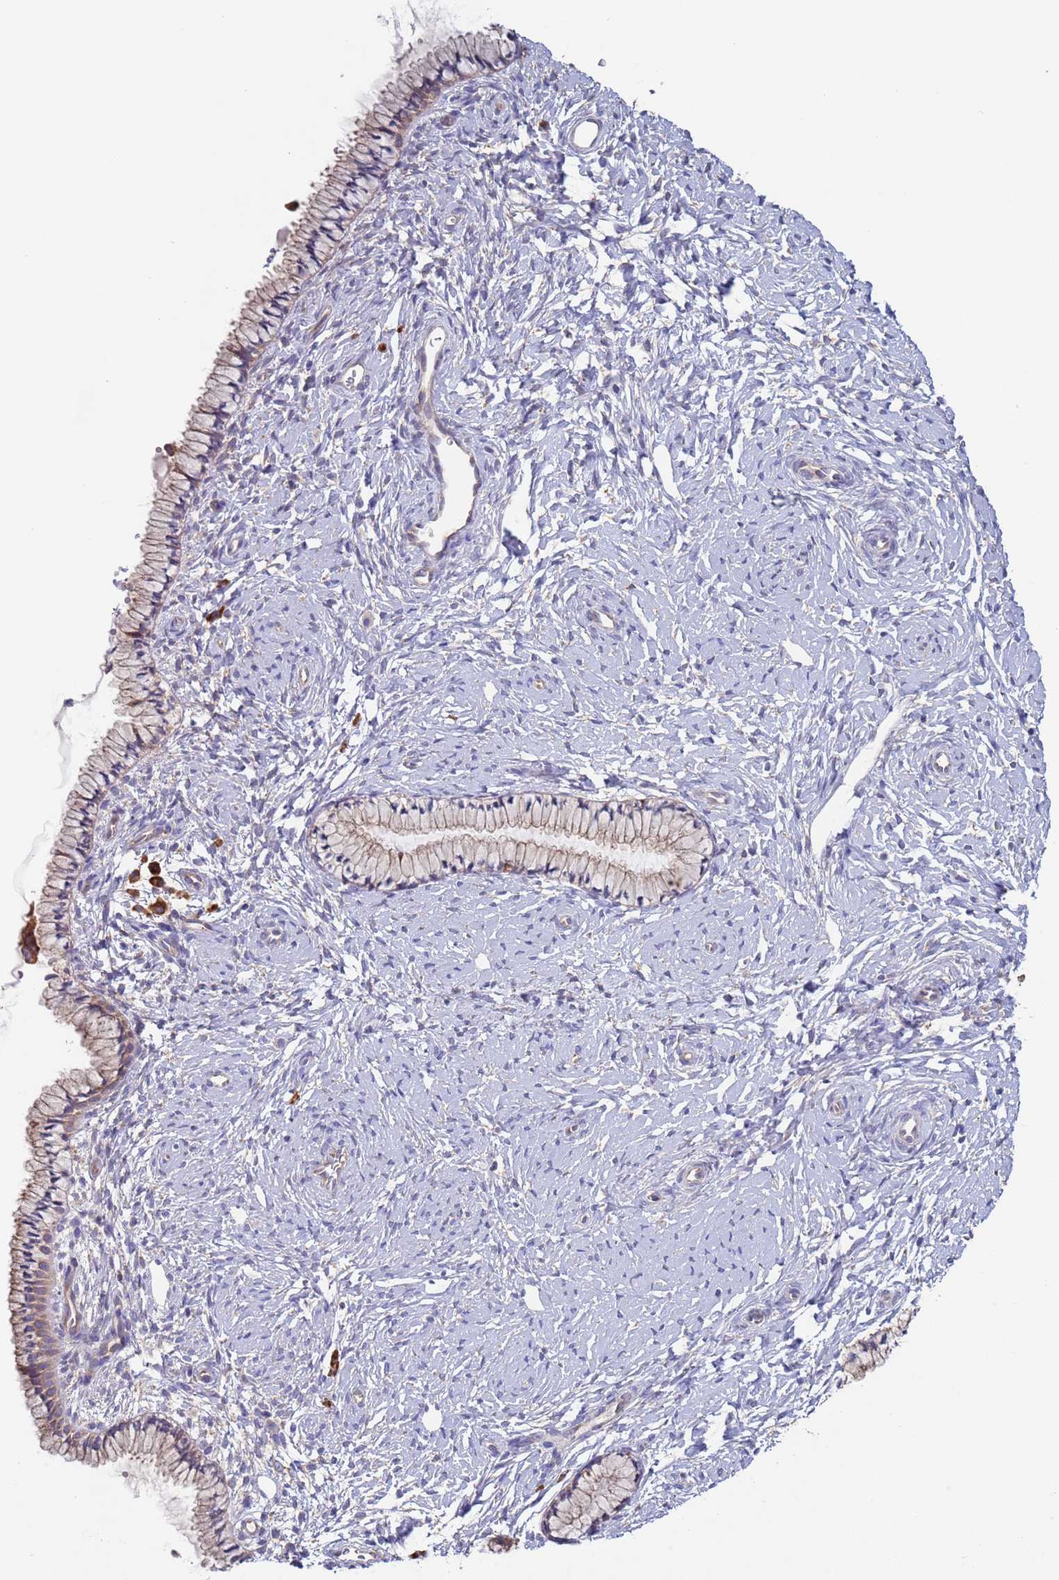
{"staining": {"intensity": "moderate", "quantity": "25%-75%", "location": "cytoplasmic/membranous"}, "tissue": "cervix", "cell_type": "Glandular cells", "image_type": "normal", "snomed": [{"axis": "morphology", "description": "Normal tissue, NOS"}, {"axis": "topography", "description": "Cervix"}], "caption": "Protein expression analysis of normal cervix displays moderate cytoplasmic/membranous expression in about 25%-75% of glandular cells.", "gene": "ENSG00000286098", "patient": {"sex": "female", "age": 33}}